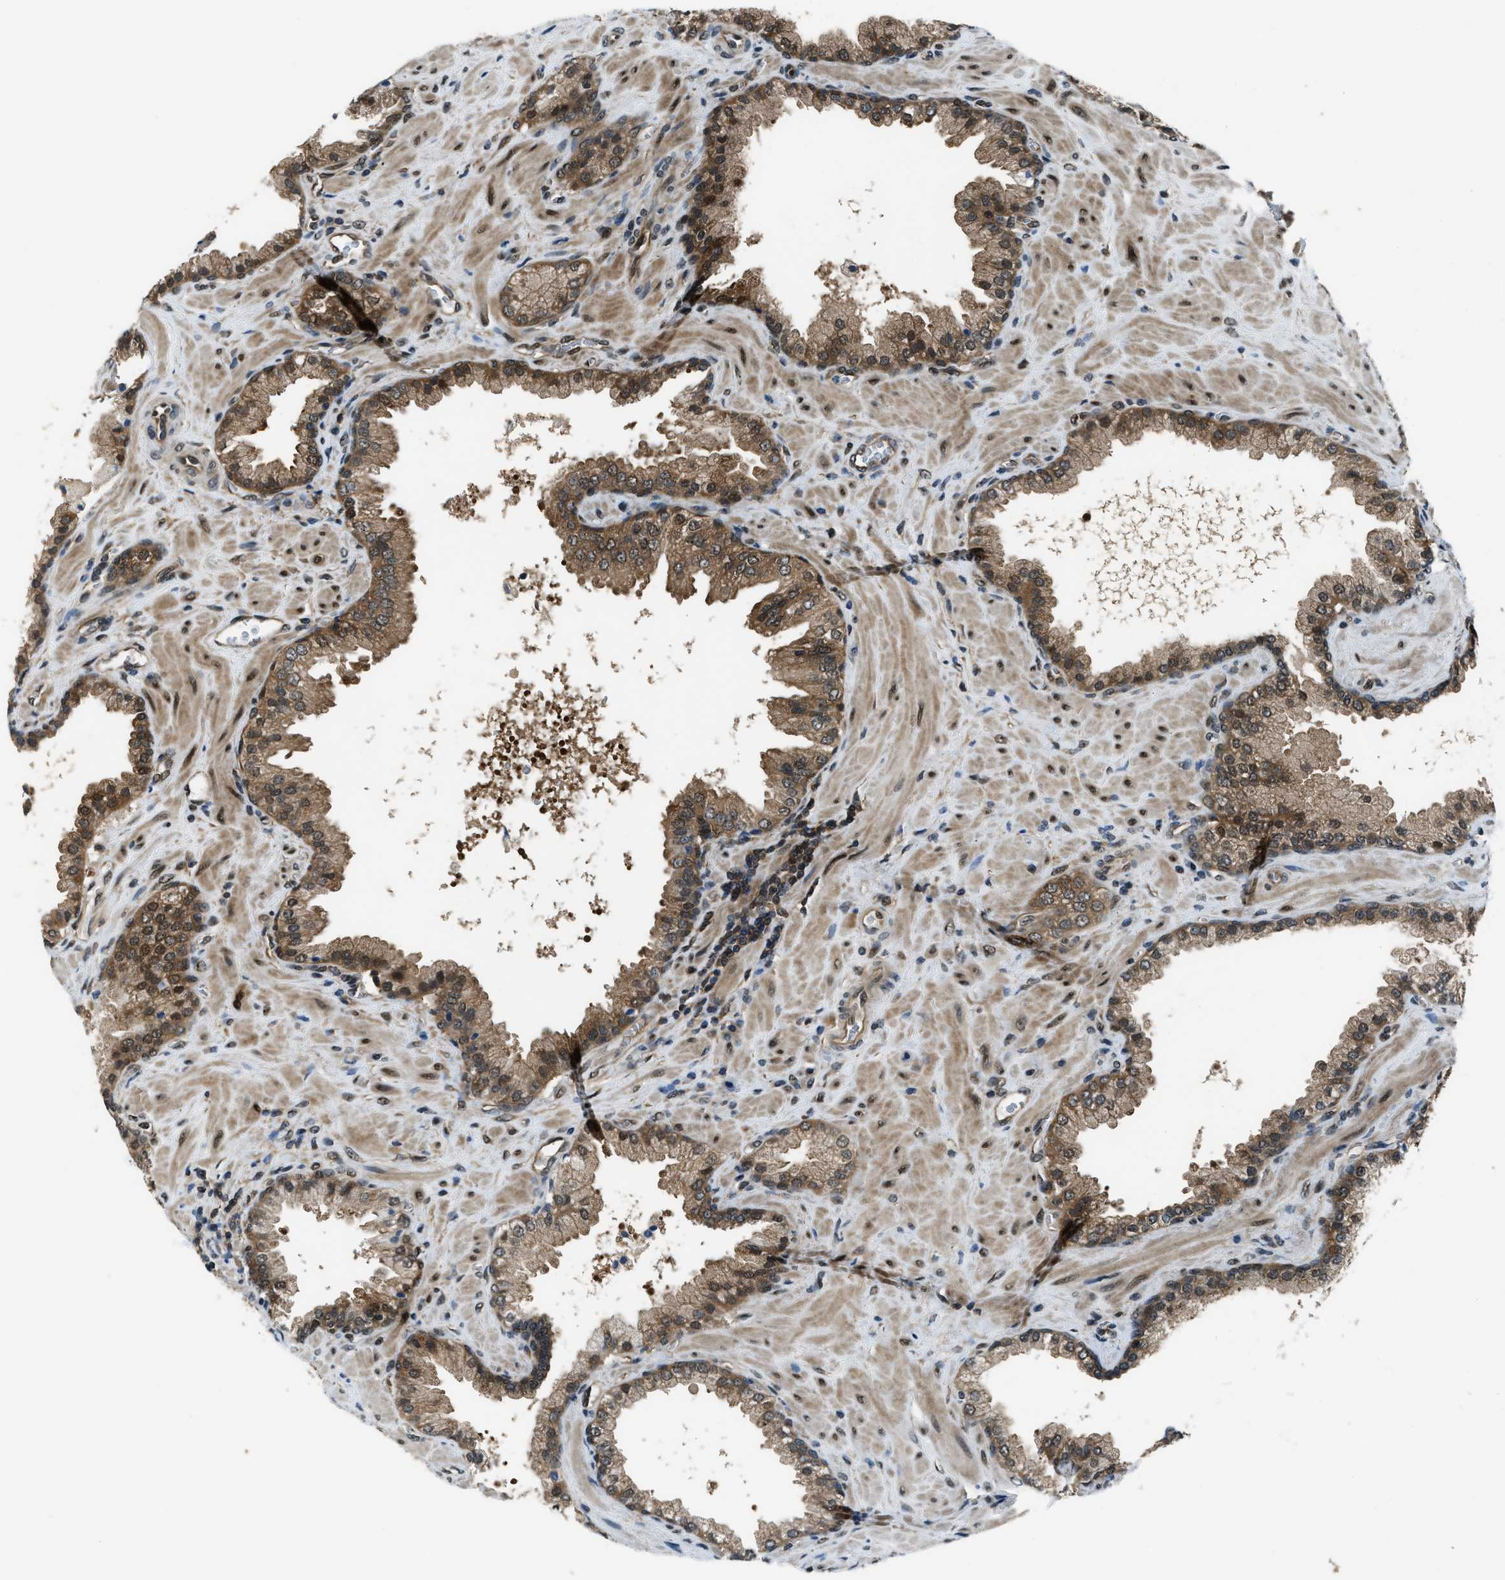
{"staining": {"intensity": "moderate", "quantity": ">75%", "location": "cytoplasmic/membranous,nuclear"}, "tissue": "prostate cancer", "cell_type": "Tumor cells", "image_type": "cancer", "snomed": [{"axis": "morphology", "description": "Adenocarcinoma, Low grade"}, {"axis": "topography", "description": "Prostate"}], "caption": "Immunohistochemical staining of prostate cancer demonstrates moderate cytoplasmic/membranous and nuclear protein expression in approximately >75% of tumor cells.", "gene": "NUDCD3", "patient": {"sex": "male", "age": 71}}